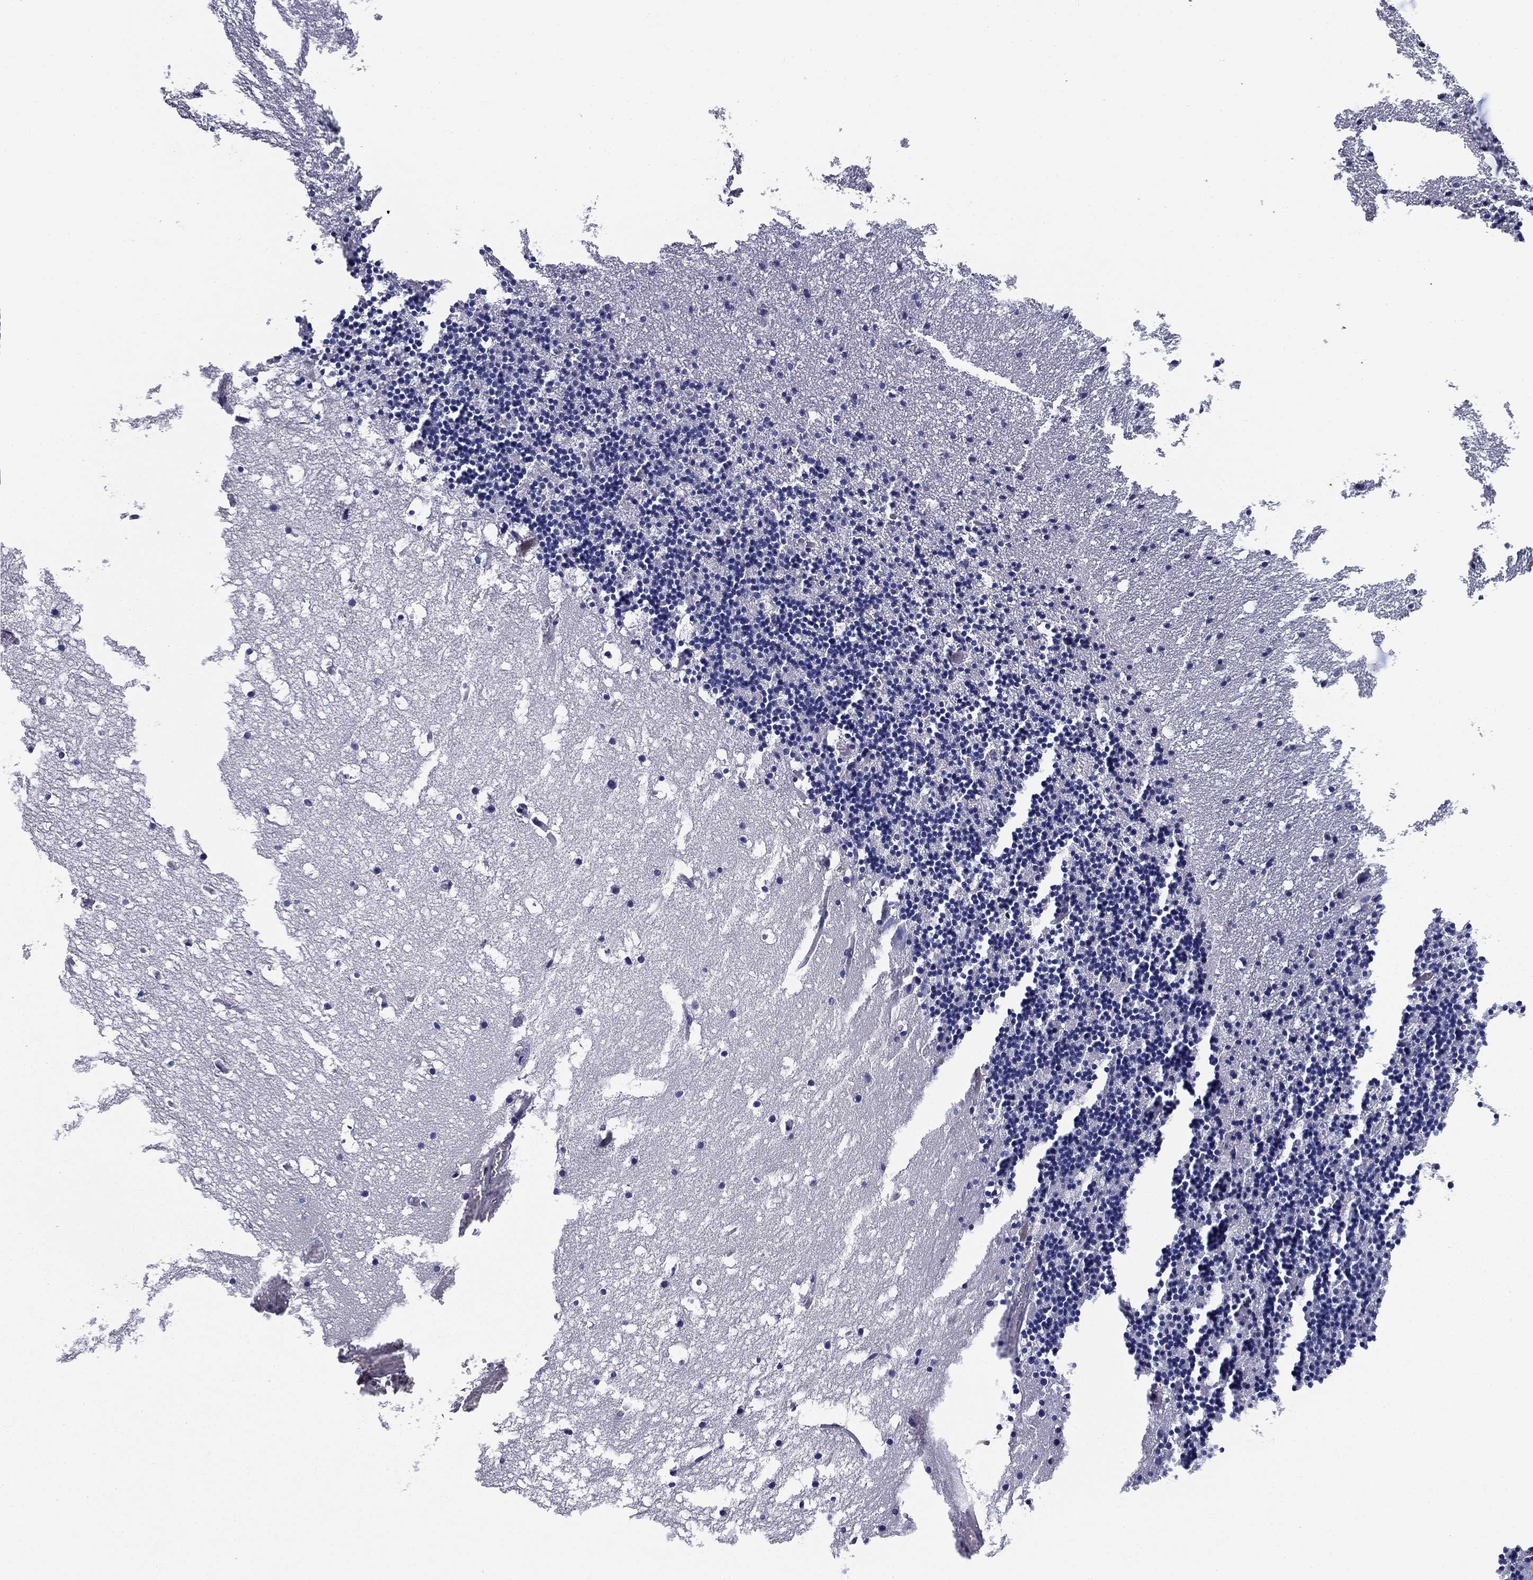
{"staining": {"intensity": "negative", "quantity": "none", "location": "none"}, "tissue": "cerebellum", "cell_type": "Cells in granular layer", "image_type": "normal", "snomed": [{"axis": "morphology", "description": "Normal tissue, NOS"}, {"axis": "topography", "description": "Cerebellum"}], "caption": "DAB immunohistochemical staining of normal human cerebellum shows no significant expression in cells in granular layer.", "gene": "GPC1", "patient": {"sex": "male", "age": 37}}